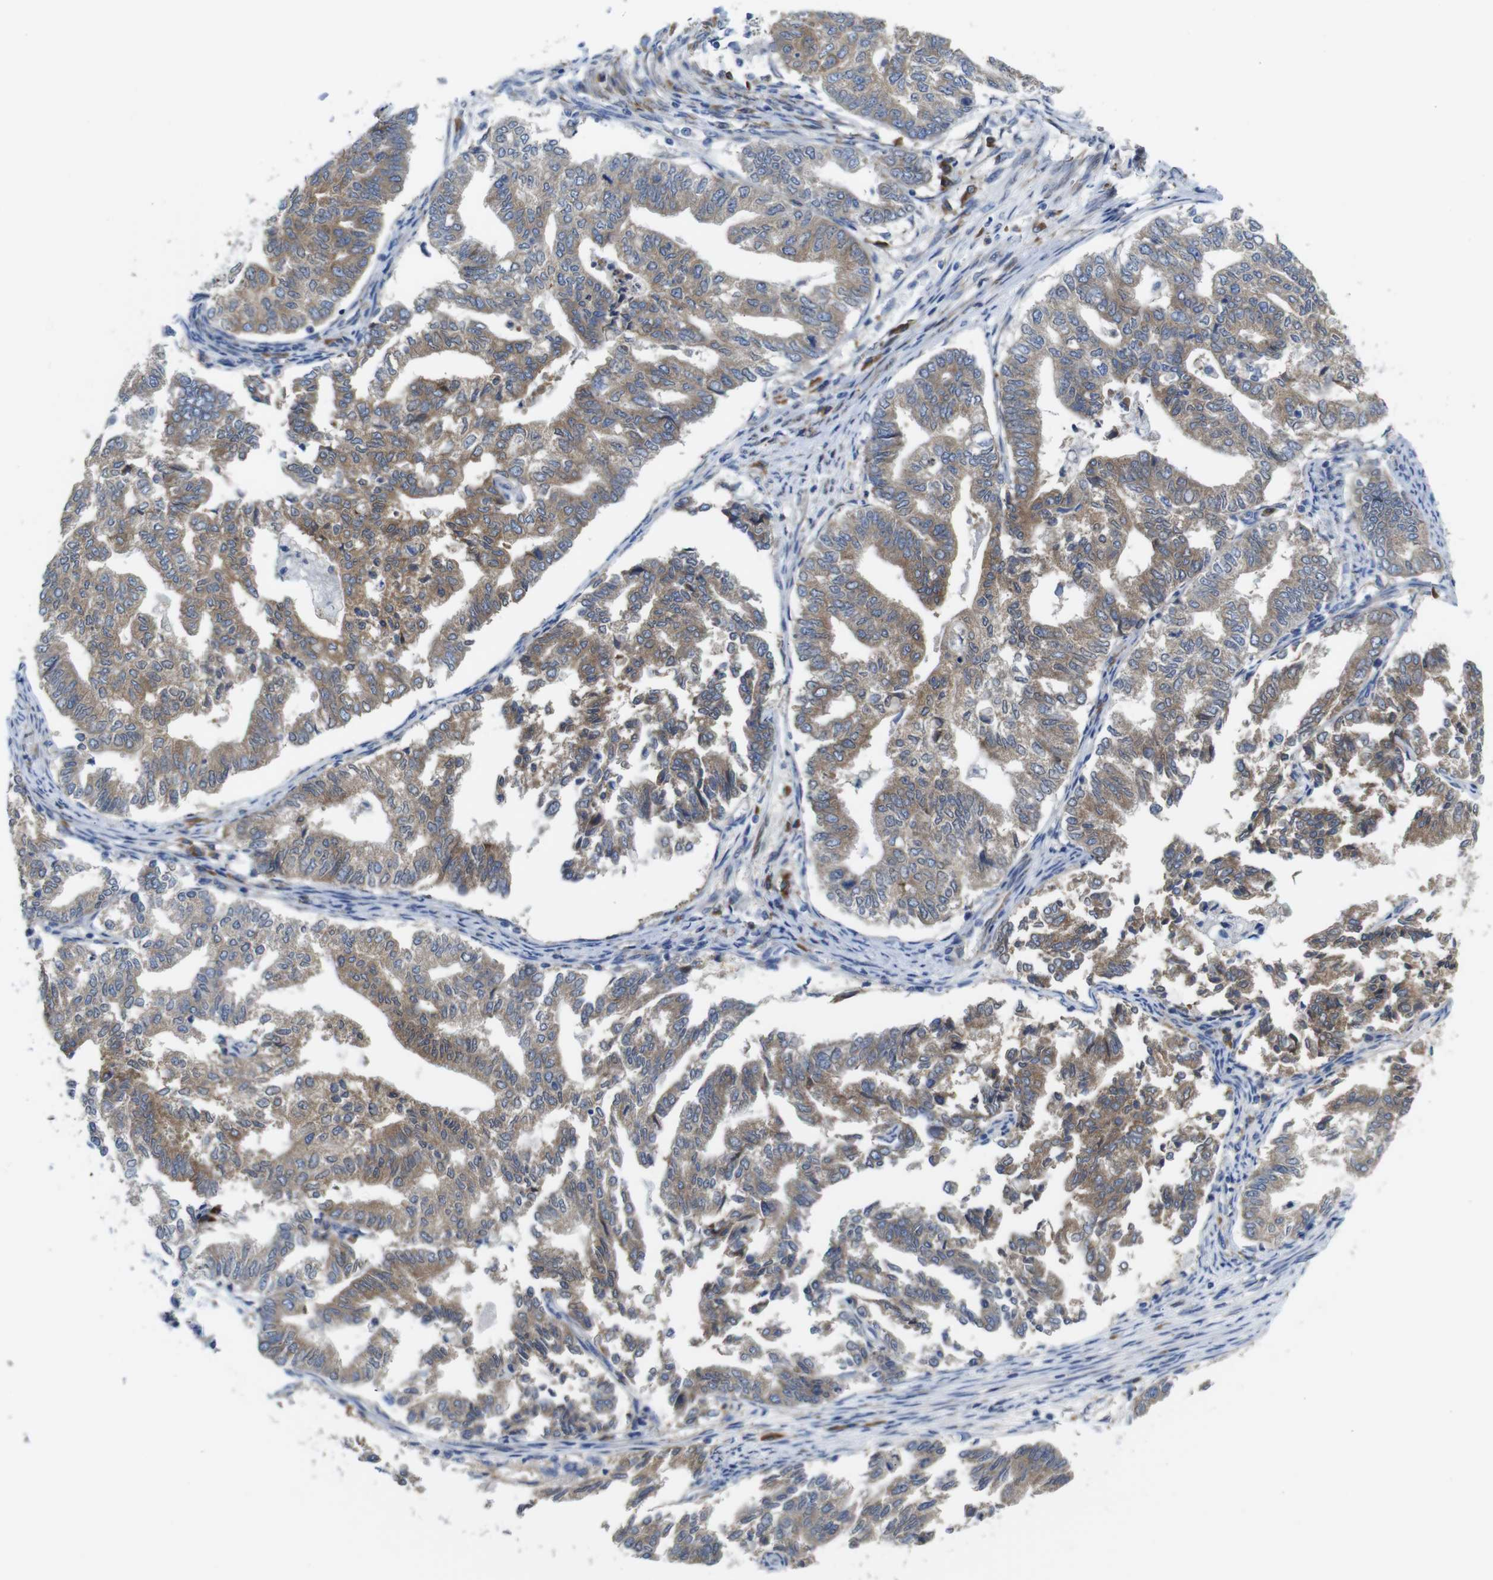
{"staining": {"intensity": "moderate", "quantity": ">75%", "location": "cytoplasmic/membranous"}, "tissue": "endometrial cancer", "cell_type": "Tumor cells", "image_type": "cancer", "snomed": [{"axis": "morphology", "description": "Adenocarcinoma, NOS"}, {"axis": "topography", "description": "Endometrium"}], "caption": "Immunohistochemistry (IHC) histopathology image of neoplastic tissue: human endometrial adenocarcinoma stained using immunohistochemistry displays medium levels of moderate protein expression localized specifically in the cytoplasmic/membranous of tumor cells, appearing as a cytoplasmic/membranous brown color.", "gene": "DDRGK1", "patient": {"sex": "female", "age": 79}}